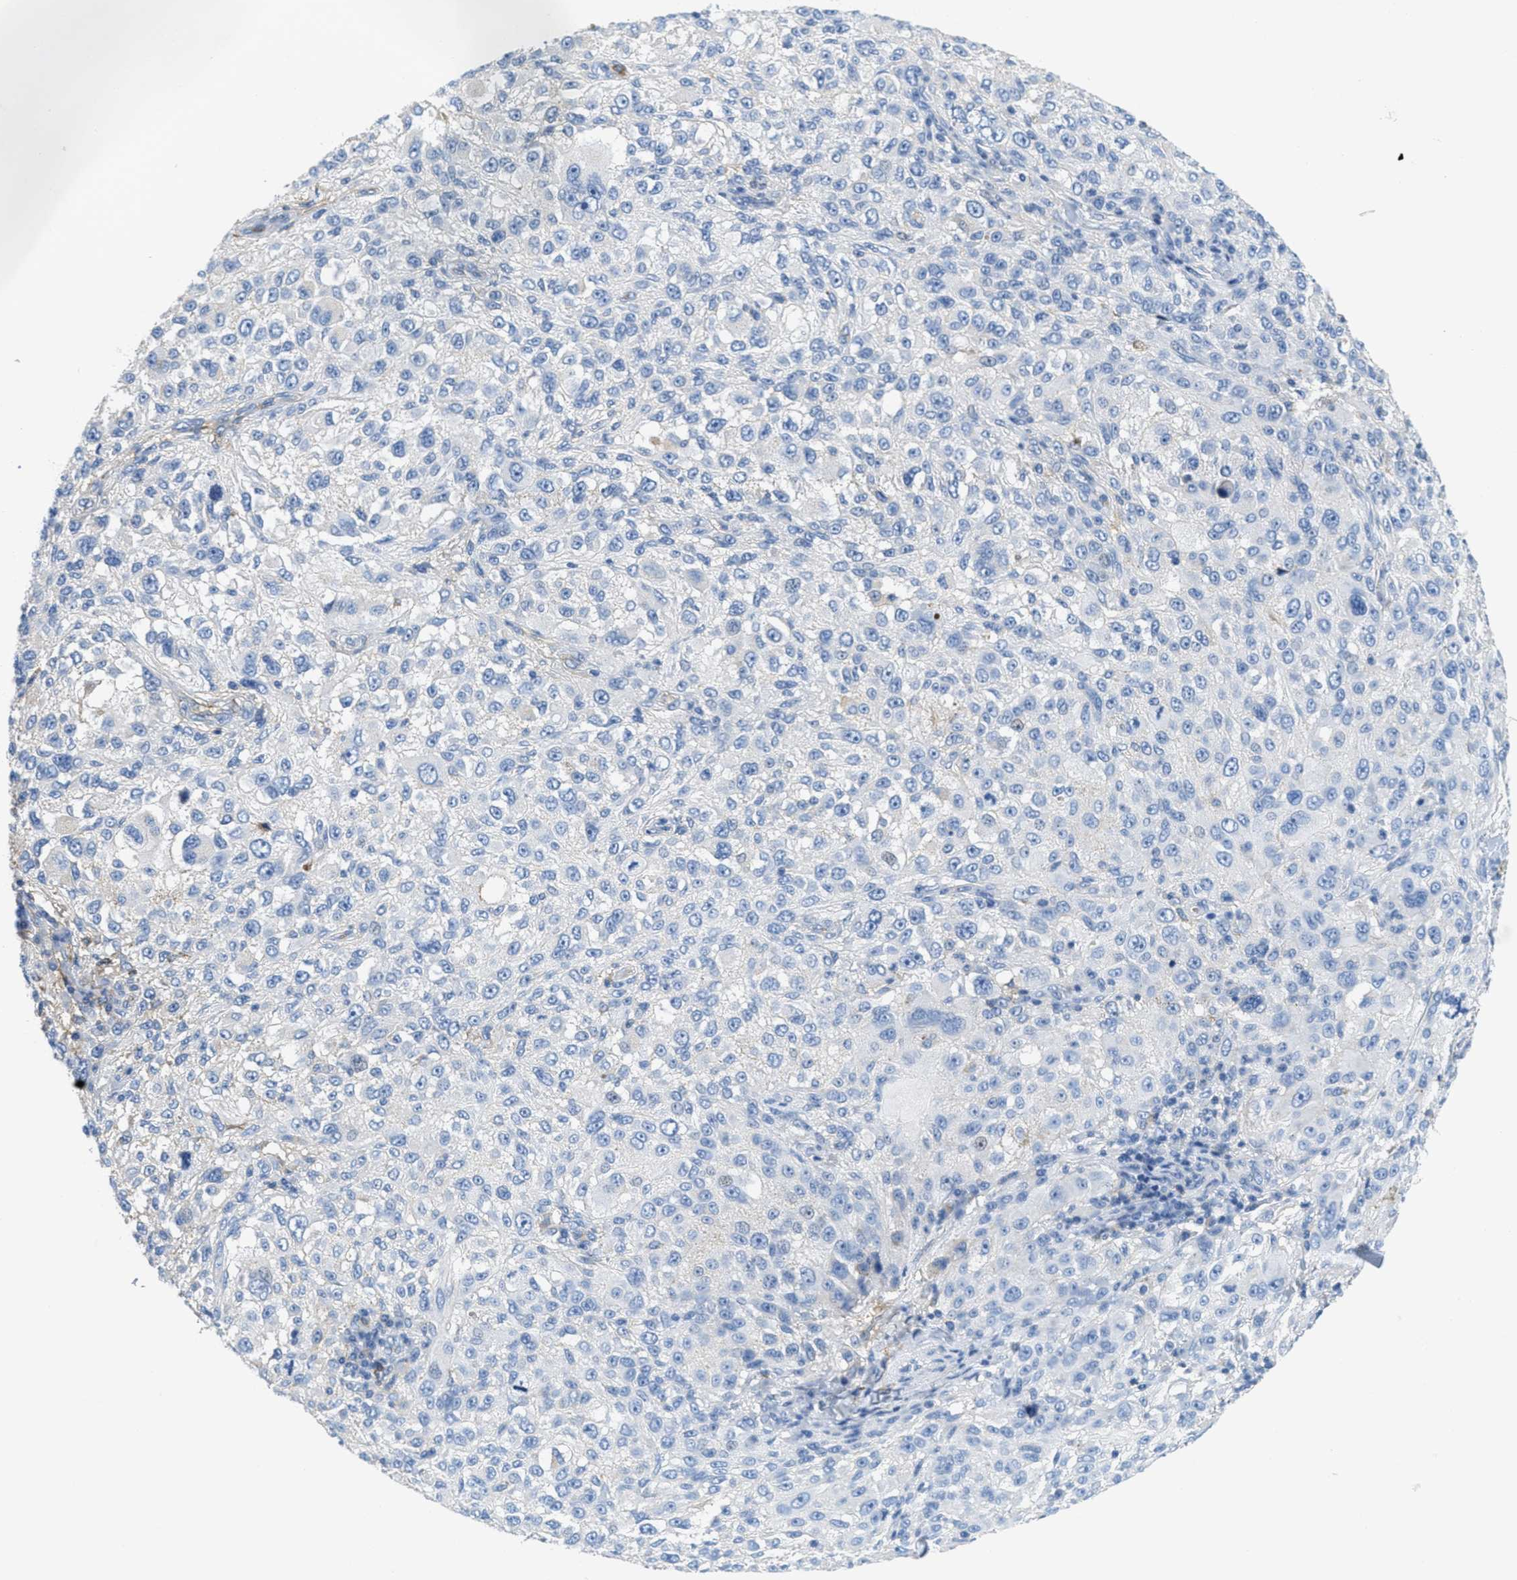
{"staining": {"intensity": "negative", "quantity": "none", "location": "none"}, "tissue": "melanoma", "cell_type": "Tumor cells", "image_type": "cancer", "snomed": [{"axis": "morphology", "description": "Necrosis, NOS"}, {"axis": "morphology", "description": "Malignant melanoma, NOS"}, {"axis": "topography", "description": "Skin"}], "caption": "Tumor cells are negative for protein expression in human malignant melanoma.", "gene": "SERPINA1", "patient": {"sex": "female", "age": 87}}